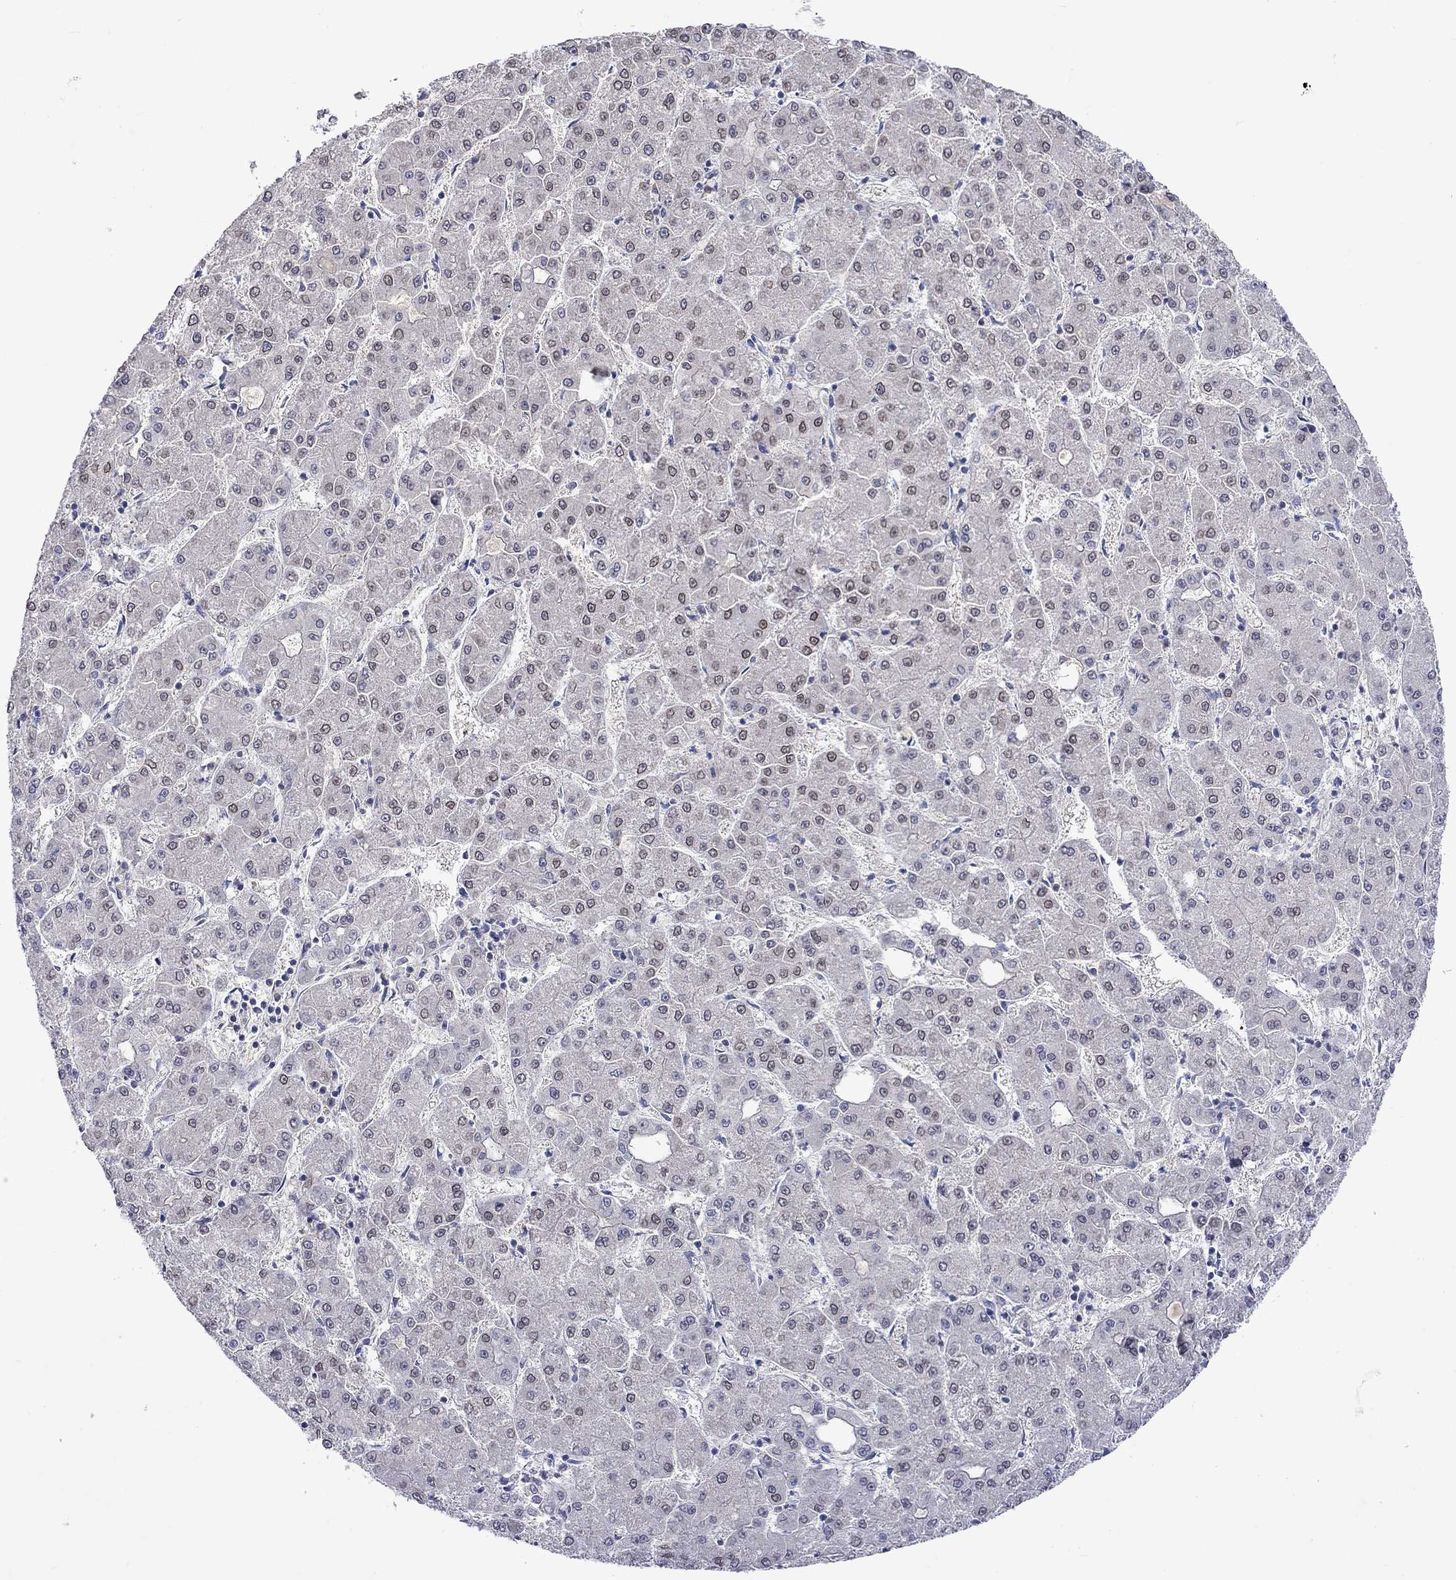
{"staining": {"intensity": "moderate", "quantity": "<25%", "location": "cytoplasmic/membranous"}, "tissue": "liver cancer", "cell_type": "Tumor cells", "image_type": "cancer", "snomed": [{"axis": "morphology", "description": "Carcinoma, Hepatocellular, NOS"}, {"axis": "topography", "description": "Liver"}], "caption": "Brown immunohistochemical staining in human liver cancer displays moderate cytoplasmic/membranous positivity in approximately <25% of tumor cells.", "gene": "LRFN4", "patient": {"sex": "male", "age": 73}}